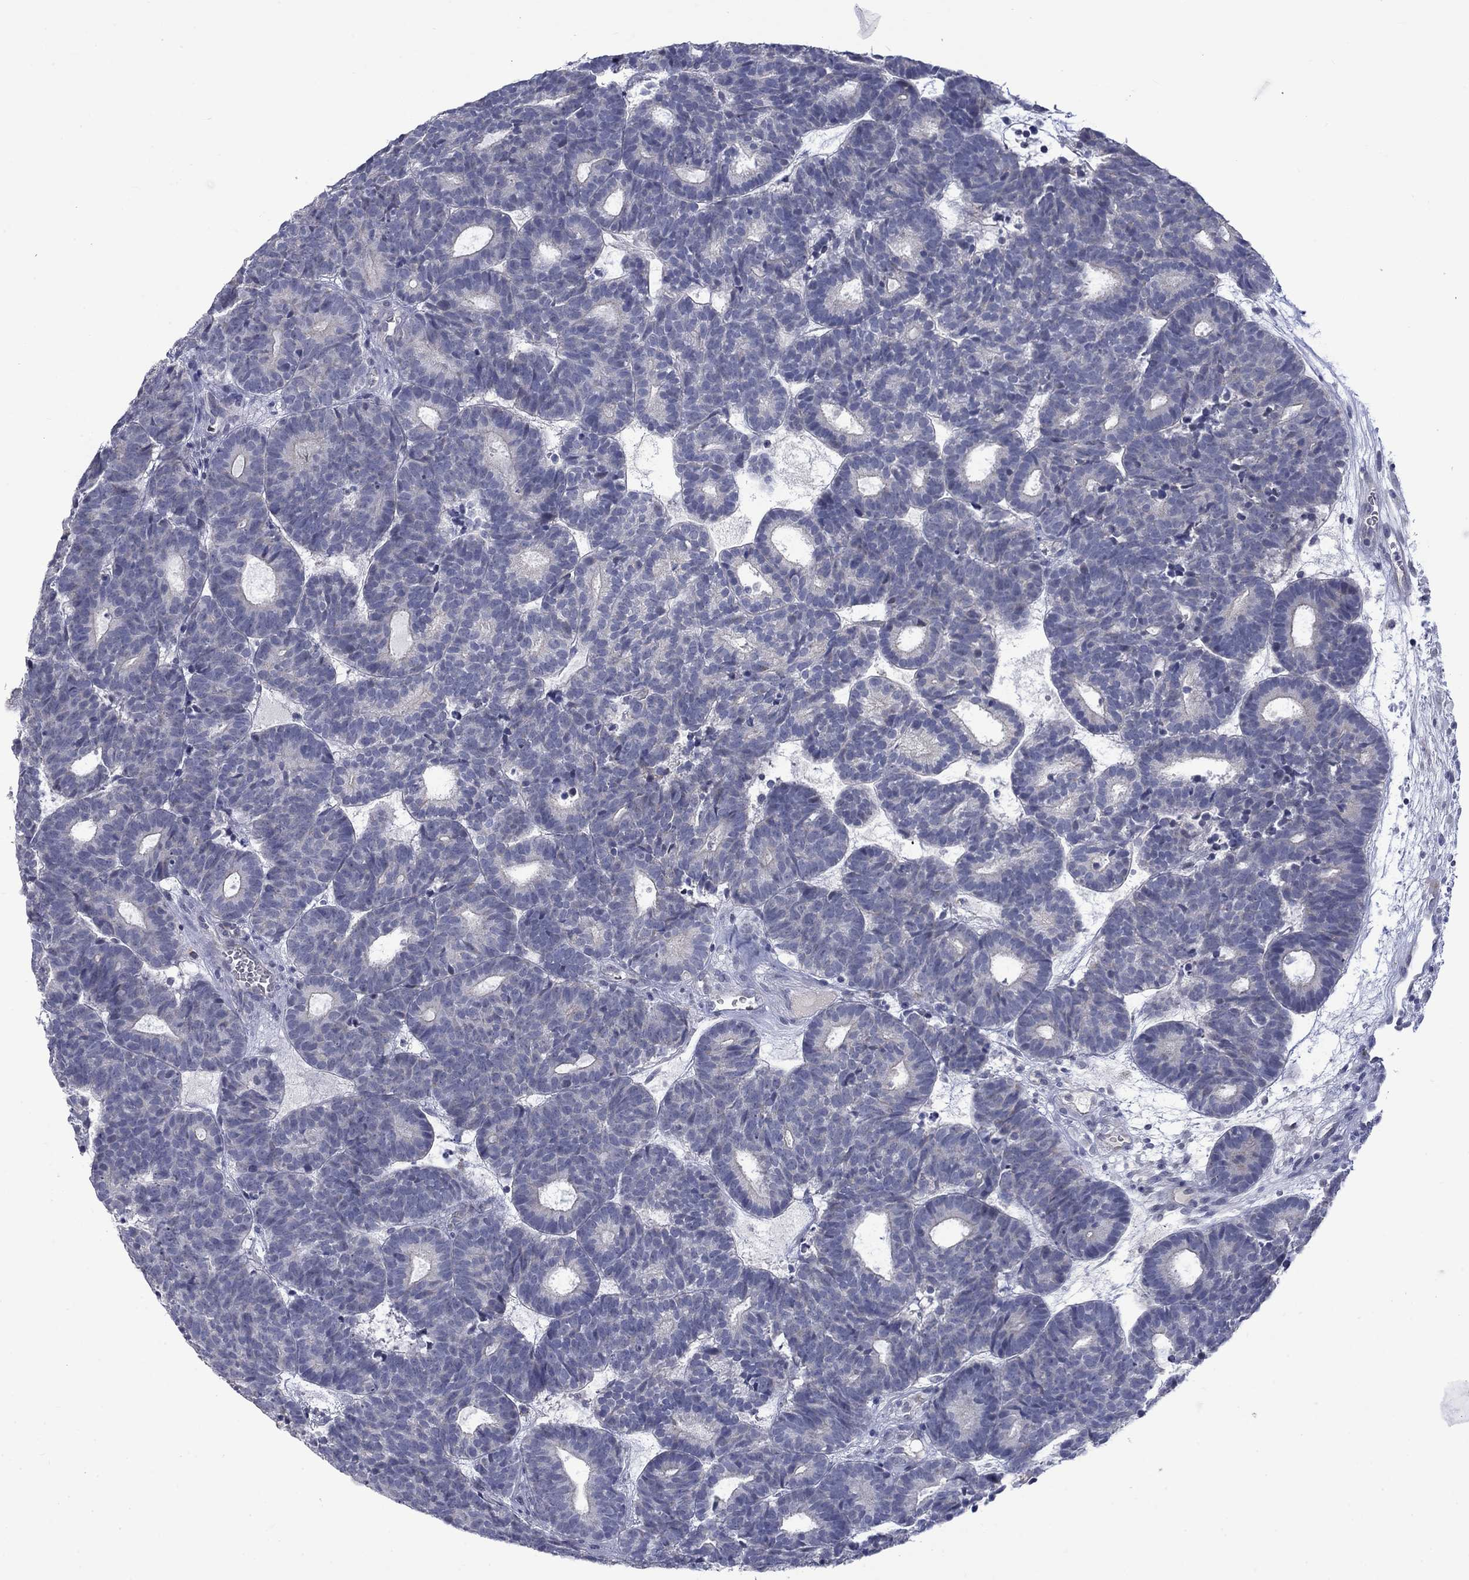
{"staining": {"intensity": "negative", "quantity": "none", "location": "none"}, "tissue": "head and neck cancer", "cell_type": "Tumor cells", "image_type": "cancer", "snomed": [{"axis": "morphology", "description": "Adenocarcinoma, NOS"}, {"axis": "topography", "description": "Head-Neck"}], "caption": "Tumor cells show no significant staining in head and neck cancer.", "gene": "KCNJ16", "patient": {"sex": "female", "age": 81}}